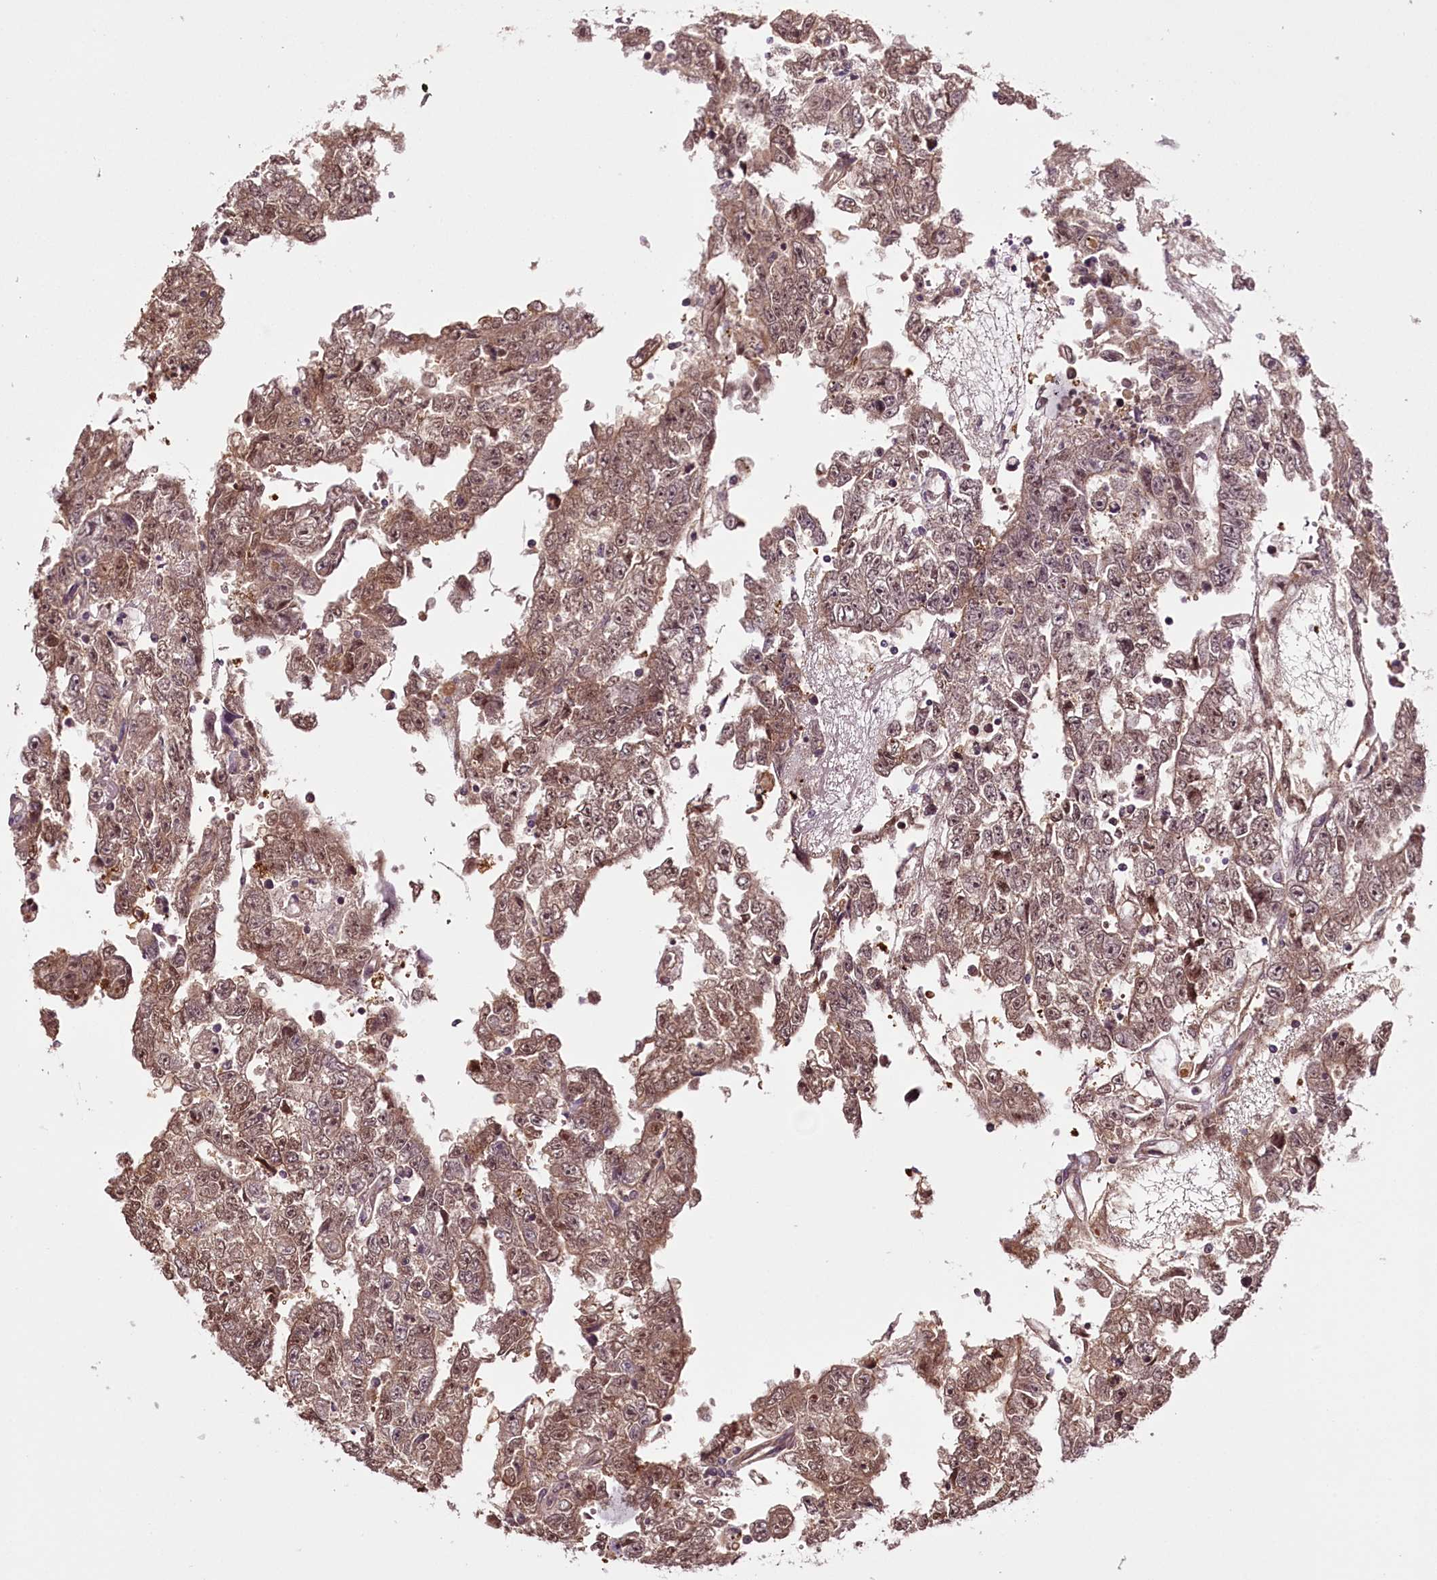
{"staining": {"intensity": "moderate", "quantity": ">75%", "location": "cytoplasmic/membranous,nuclear"}, "tissue": "testis cancer", "cell_type": "Tumor cells", "image_type": "cancer", "snomed": [{"axis": "morphology", "description": "Carcinoma, Embryonal, NOS"}, {"axis": "topography", "description": "Testis"}], "caption": "DAB immunohistochemical staining of human testis cancer displays moderate cytoplasmic/membranous and nuclear protein staining in about >75% of tumor cells.", "gene": "TARS1", "patient": {"sex": "male", "age": 25}}